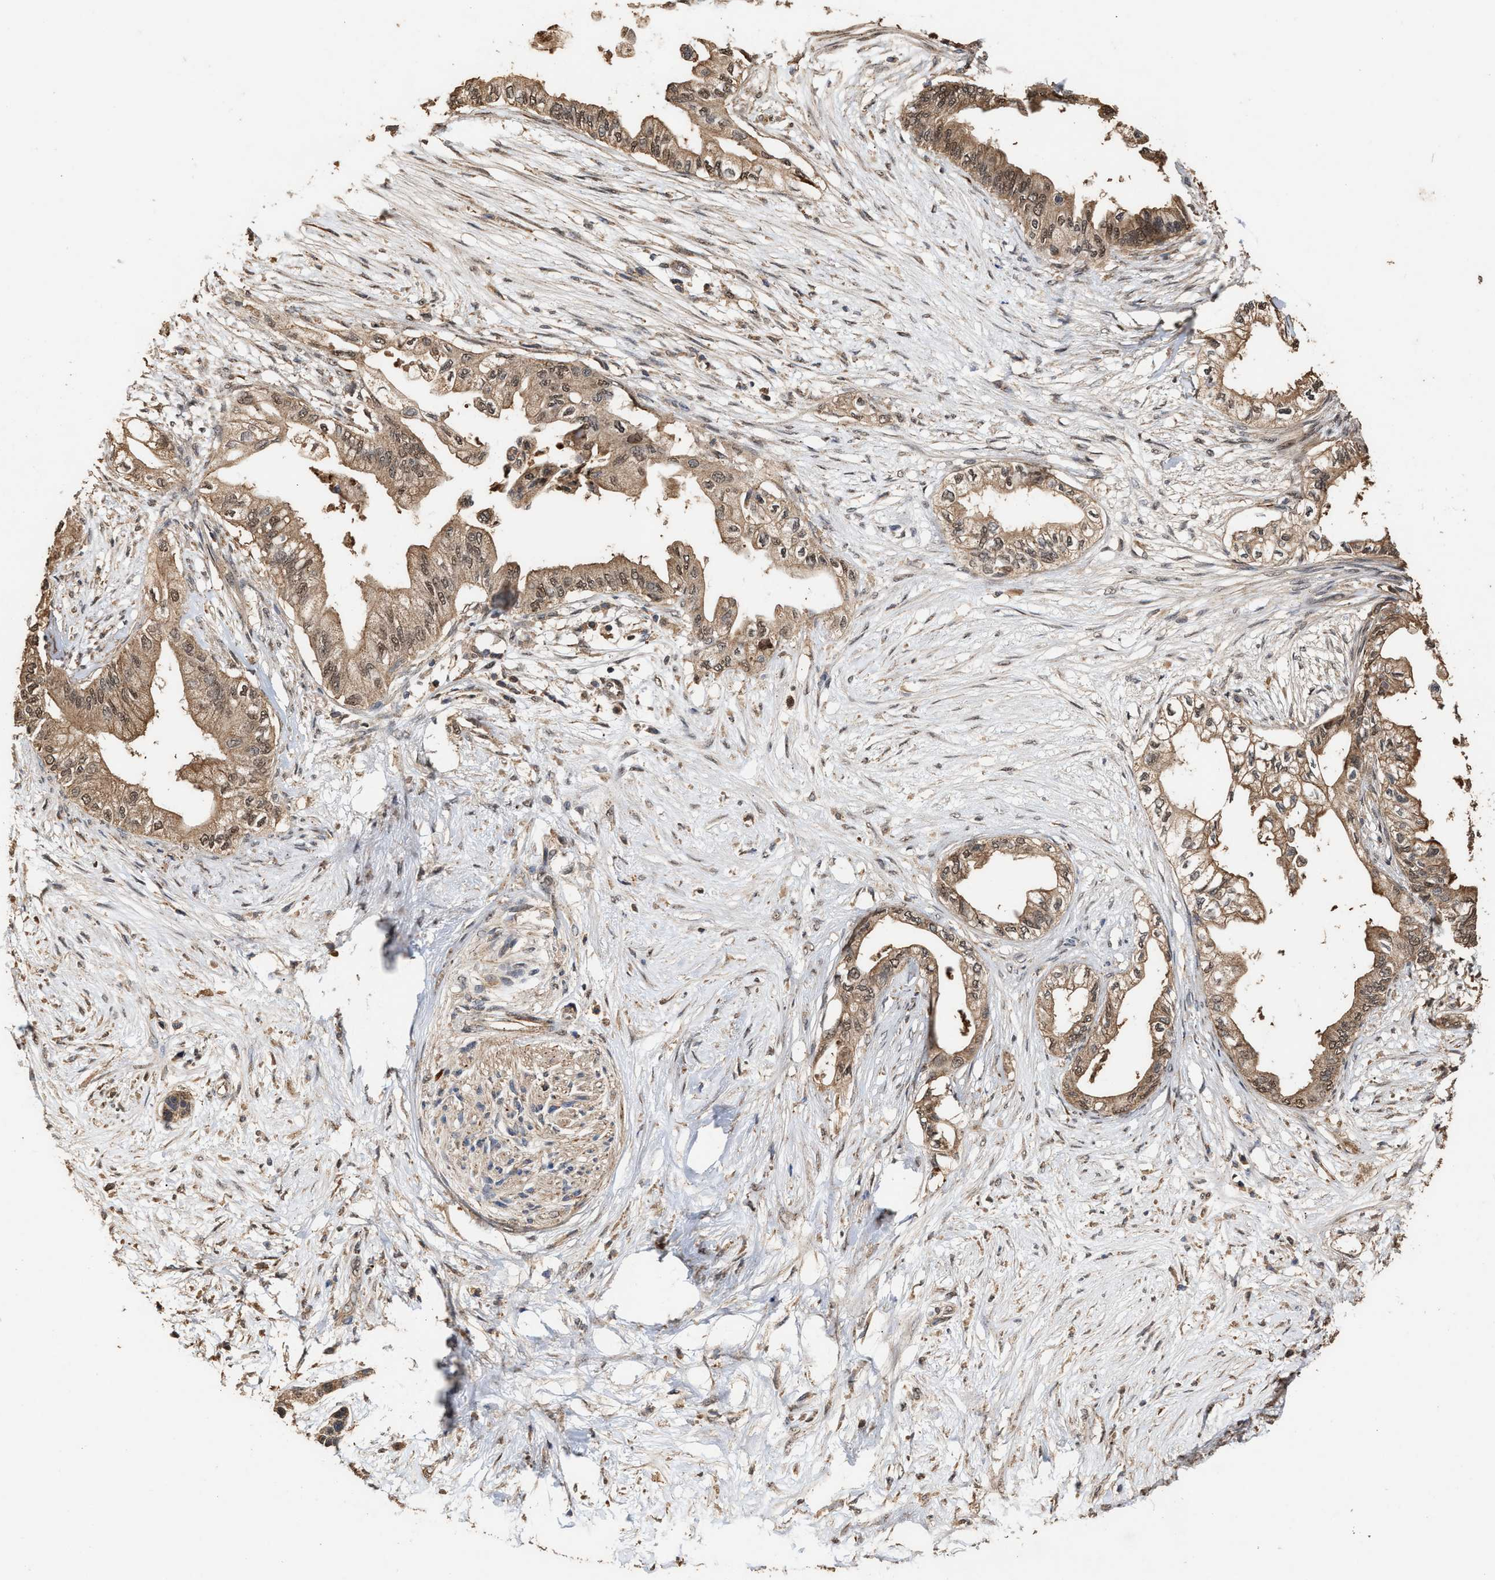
{"staining": {"intensity": "moderate", "quantity": ">75%", "location": "cytoplasmic/membranous,nuclear"}, "tissue": "pancreatic cancer", "cell_type": "Tumor cells", "image_type": "cancer", "snomed": [{"axis": "morphology", "description": "Normal tissue, NOS"}, {"axis": "morphology", "description": "Adenocarcinoma, NOS"}, {"axis": "topography", "description": "Pancreas"}, {"axis": "topography", "description": "Duodenum"}], "caption": "Protein analysis of adenocarcinoma (pancreatic) tissue shows moderate cytoplasmic/membranous and nuclear expression in approximately >75% of tumor cells. The staining is performed using DAB brown chromogen to label protein expression. The nuclei are counter-stained blue using hematoxylin.", "gene": "ZNHIT6", "patient": {"sex": "female", "age": 60}}